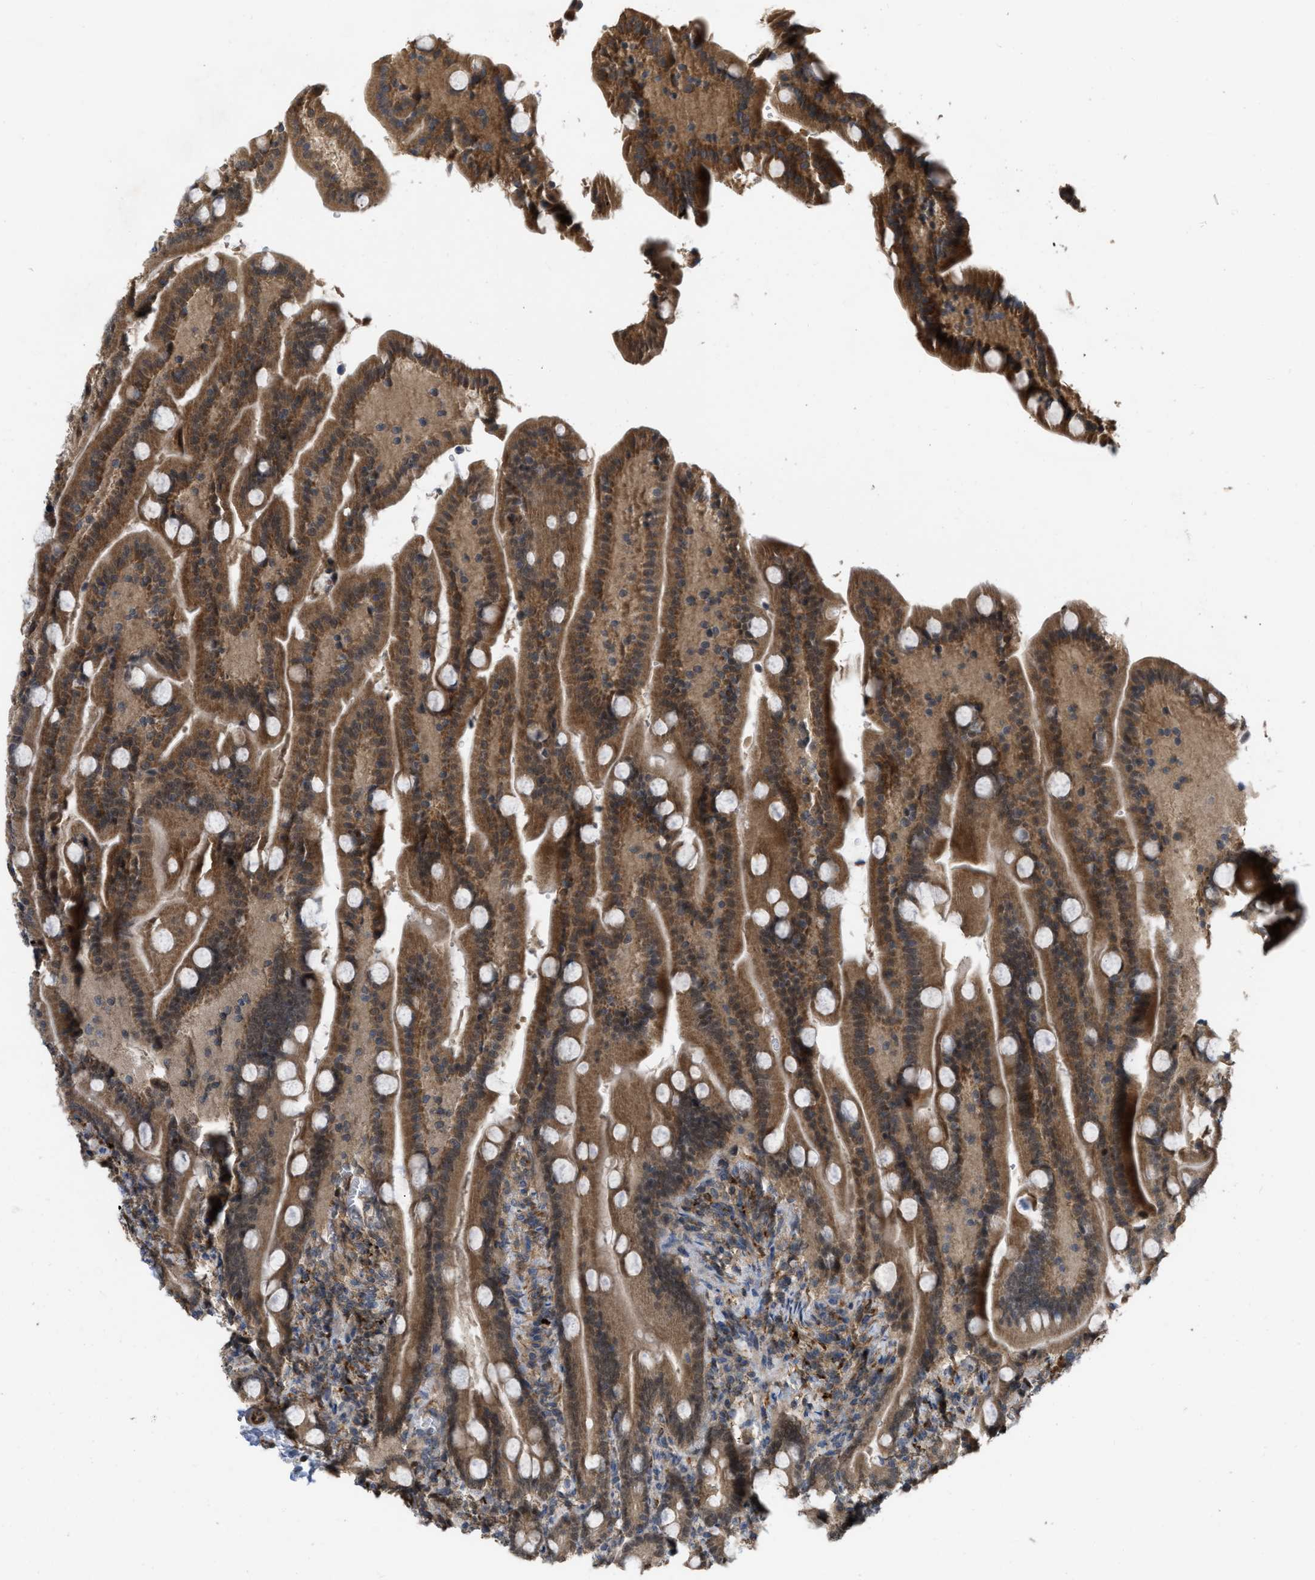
{"staining": {"intensity": "moderate", "quantity": ">75%", "location": "cytoplasmic/membranous,nuclear"}, "tissue": "duodenum", "cell_type": "Glandular cells", "image_type": "normal", "snomed": [{"axis": "morphology", "description": "Normal tissue, NOS"}, {"axis": "topography", "description": "Duodenum"}], "caption": "Approximately >75% of glandular cells in benign human duodenum show moderate cytoplasmic/membranous,nuclear protein expression as visualized by brown immunohistochemical staining.", "gene": "NAPEPLD", "patient": {"sex": "male", "age": 54}}